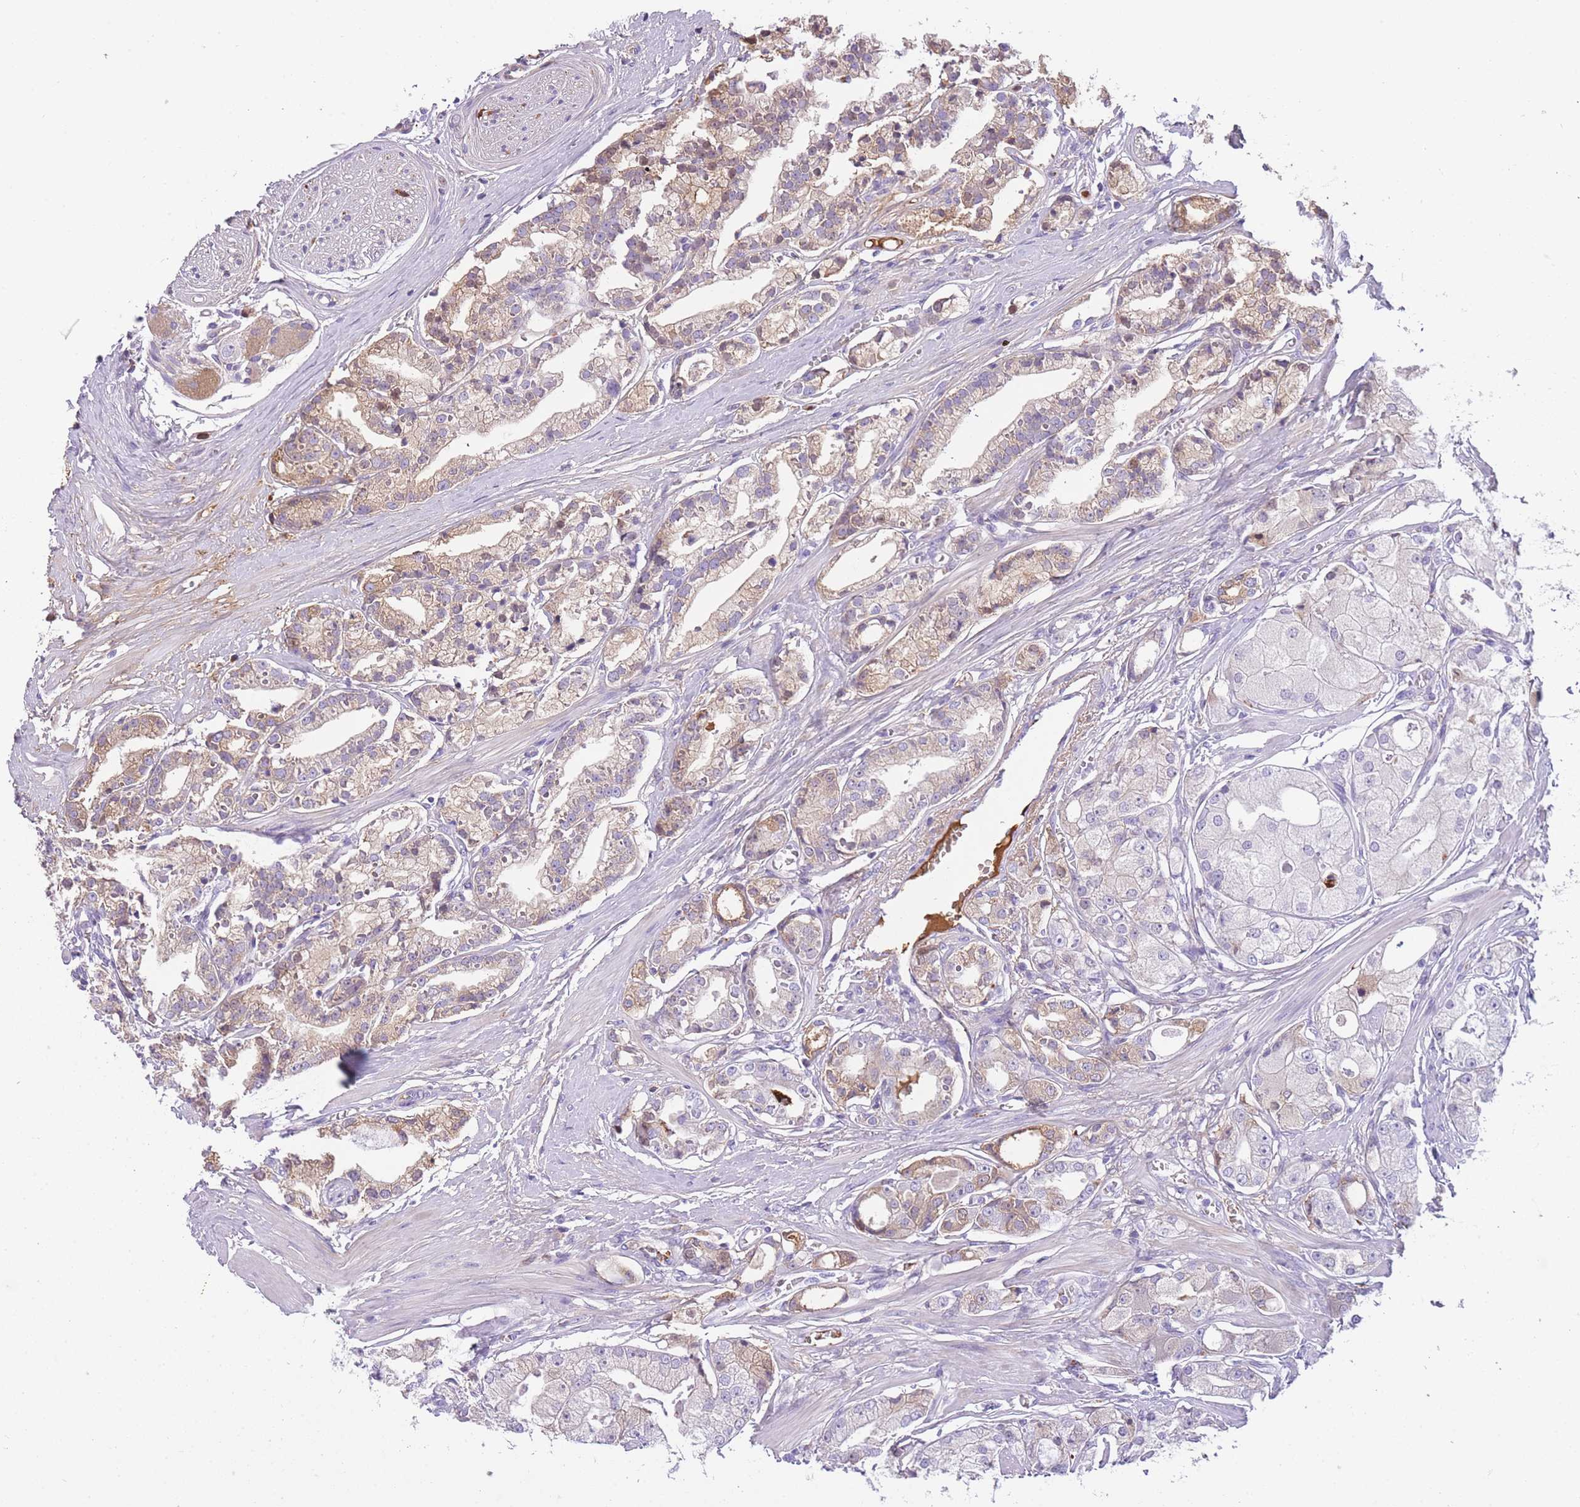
{"staining": {"intensity": "weak", "quantity": "25%-75%", "location": "cytoplasmic/membranous"}, "tissue": "prostate cancer", "cell_type": "Tumor cells", "image_type": "cancer", "snomed": [{"axis": "morphology", "description": "Adenocarcinoma, High grade"}, {"axis": "topography", "description": "Prostate"}], "caption": "Immunohistochemistry of human prostate cancer demonstrates low levels of weak cytoplasmic/membranous expression in about 25%-75% of tumor cells.", "gene": "GNAT1", "patient": {"sex": "male", "age": 71}}